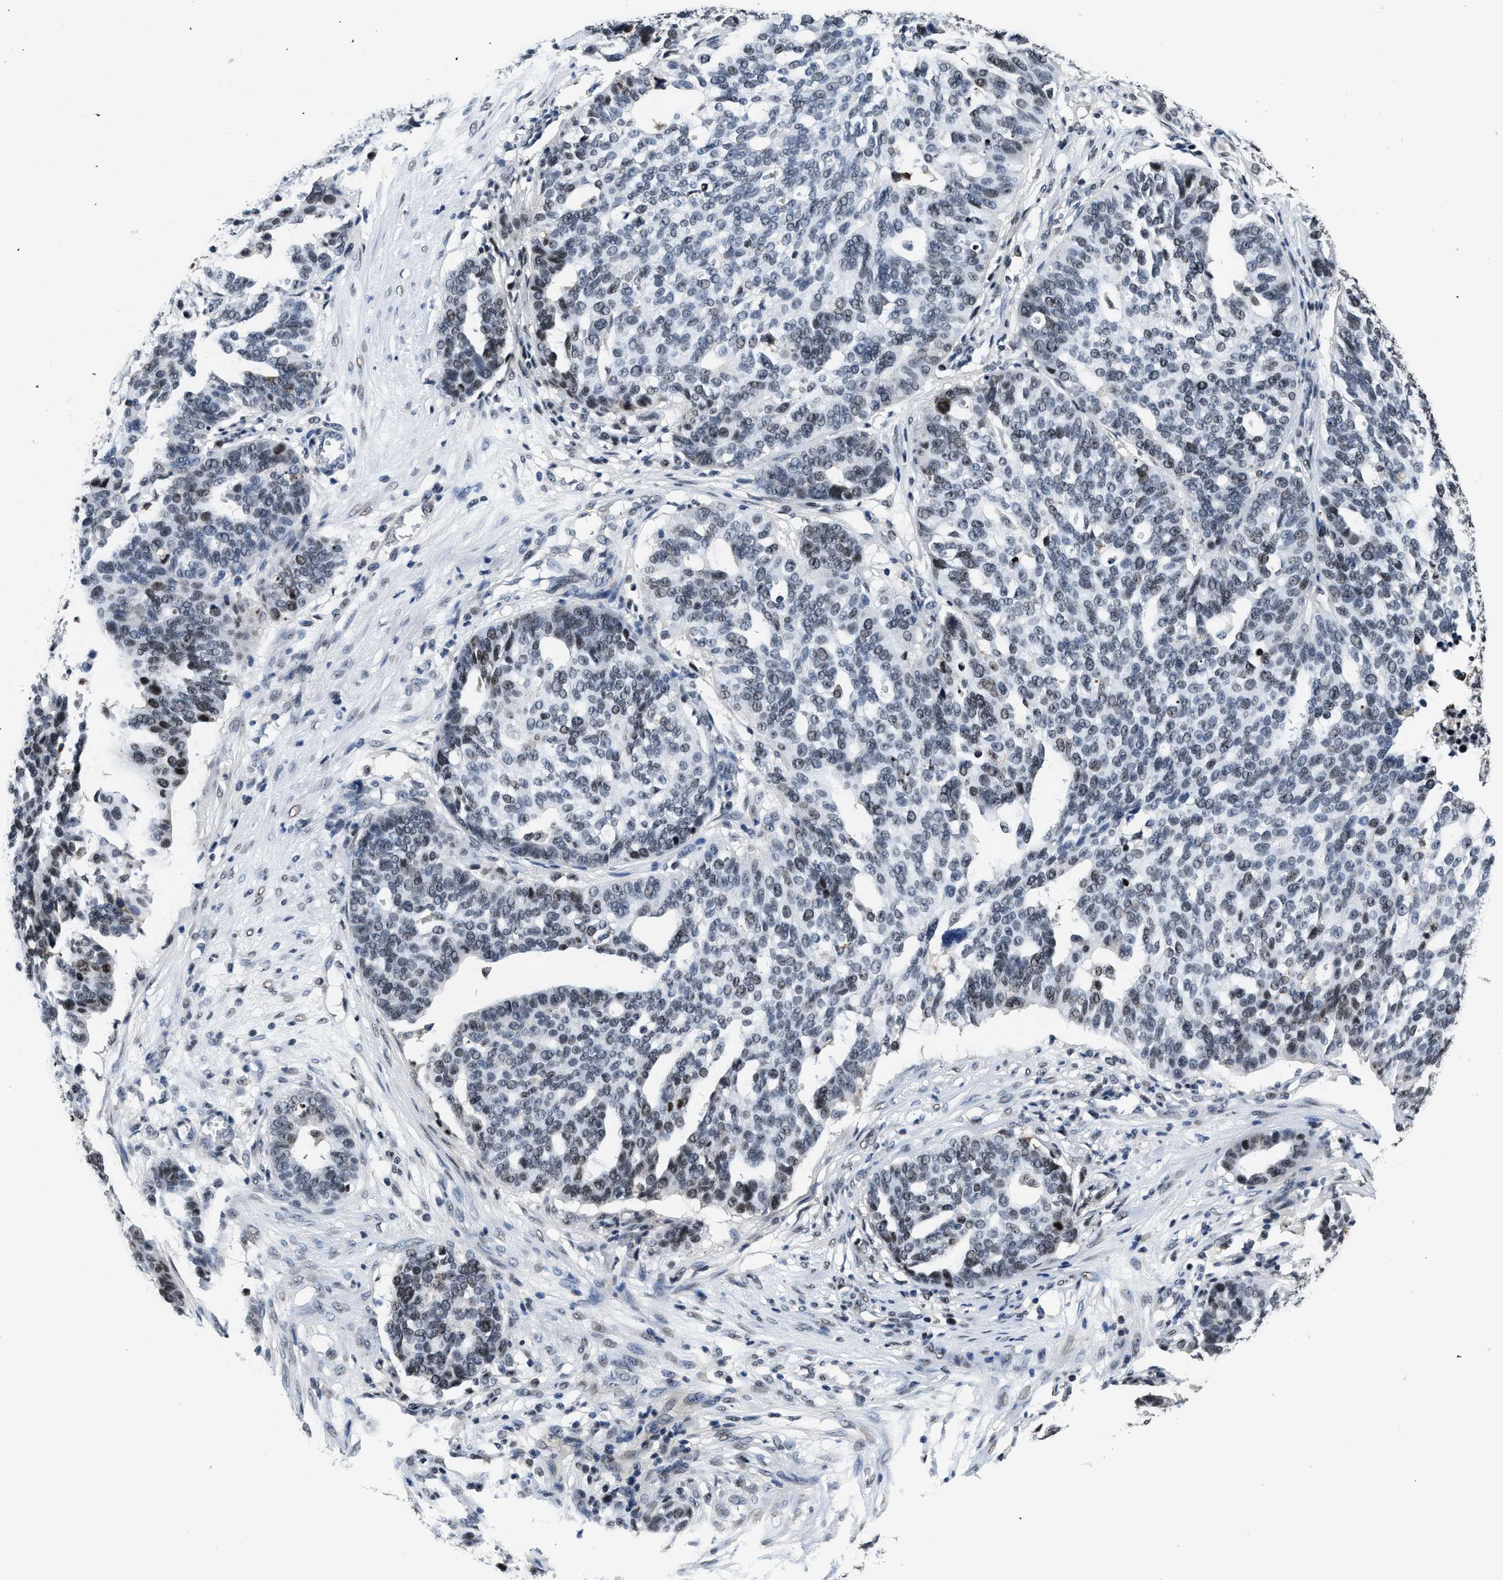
{"staining": {"intensity": "moderate", "quantity": "<25%", "location": "nuclear"}, "tissue": "ovarian cancer", "cell_type": "Tumor cells", "image_type": "cancer", "snomed": [{"axis": "morphology", "description": "Cystadenocarcinoma, serous, NOS"}, {"axis": "topography", "description": "Ovary"}], "caption": "Ovarian cancer (serous cystadenocarcinoma) stained with IHC displays moderate nuclear expression in about <25% of tumor cells. Using DAB (brown) and hematoxylin (blue) stains, captured at high magnification using brightfield microscopy.", "gene": "SUPT16H", "patient": {"sex": "female", "age": 59}}